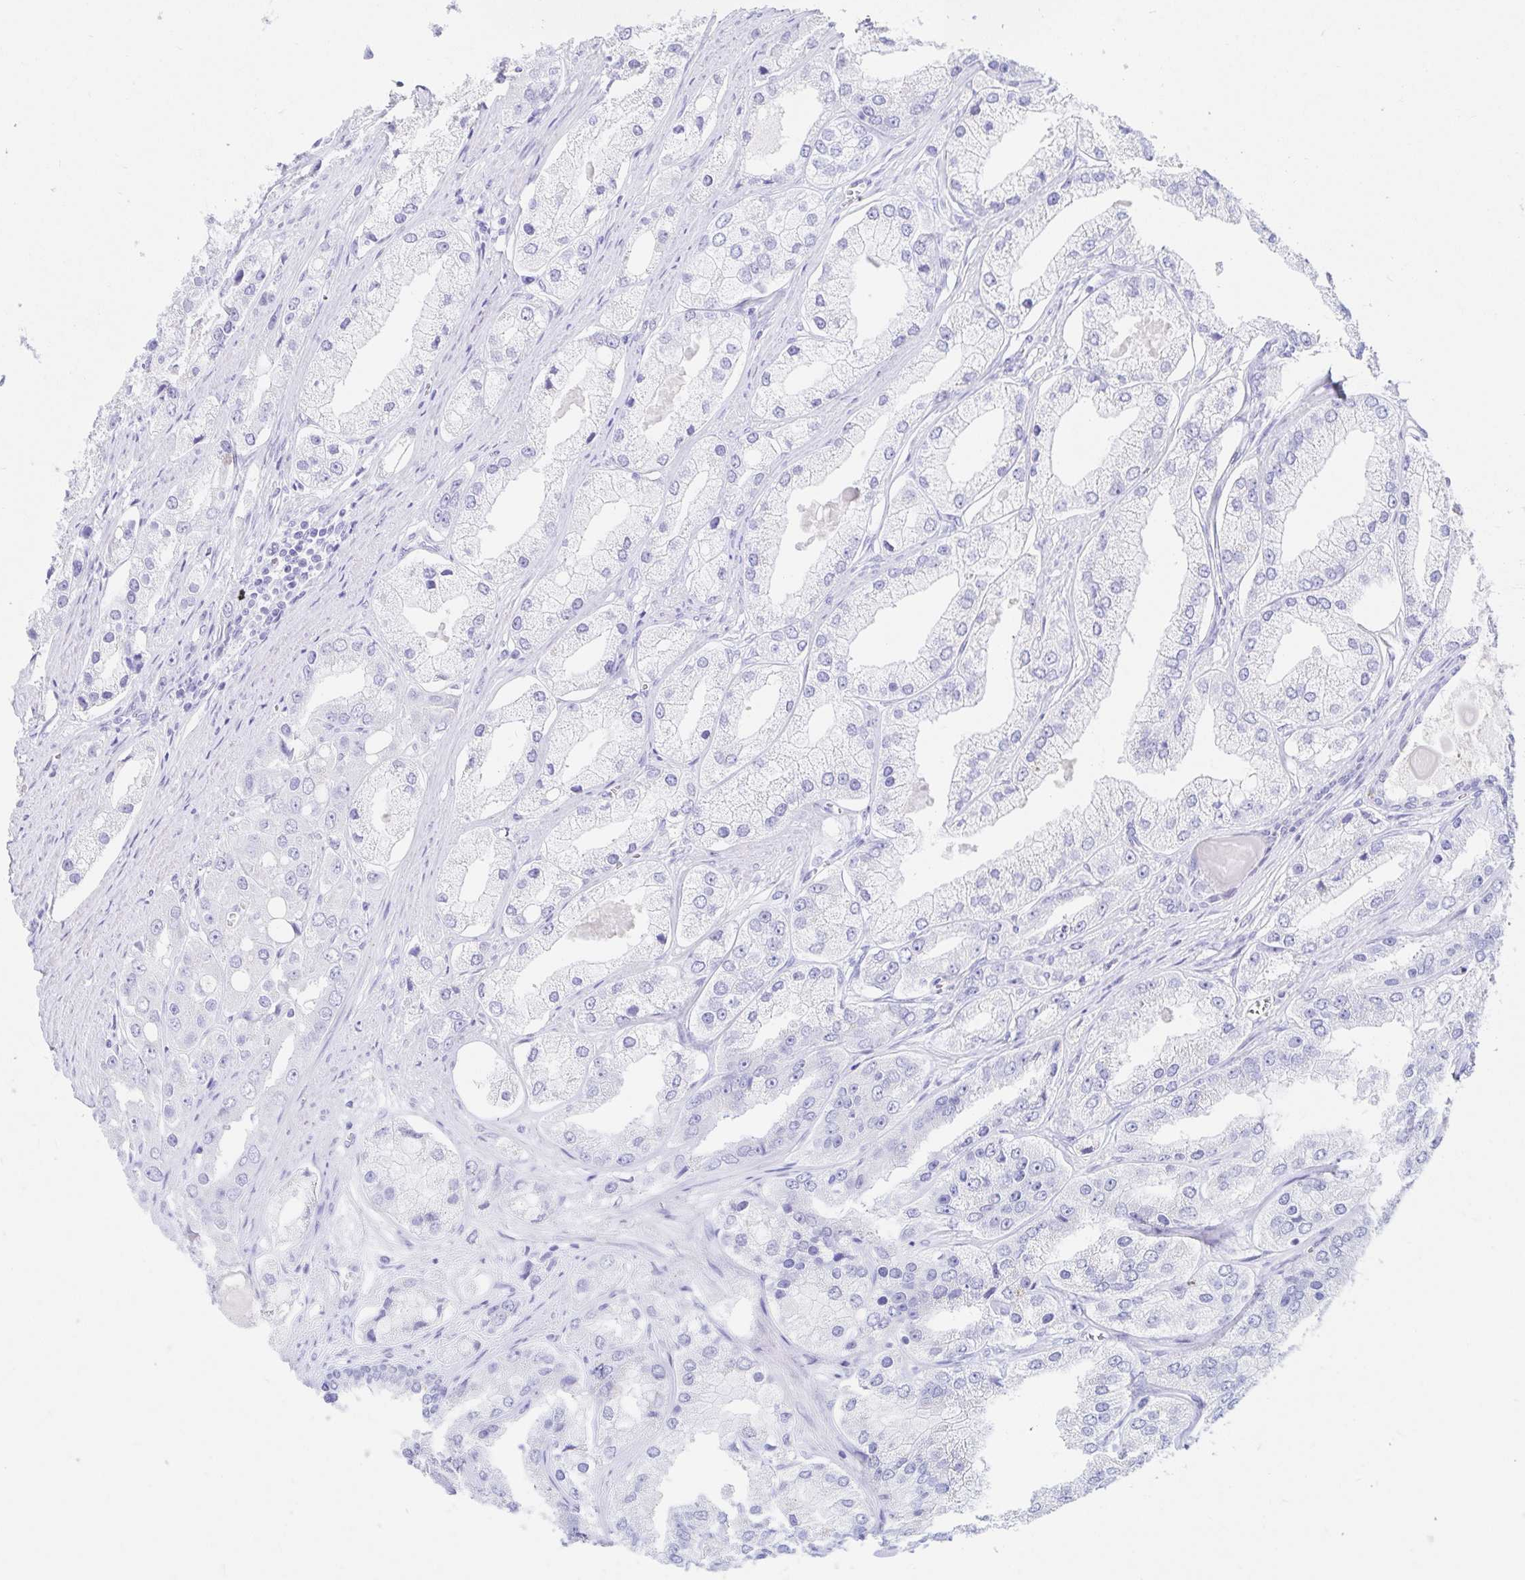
{"staining": {"intensity": "negative", "quantity": "none", "location": "none"}, "tissue": "prostate cancer", "cell_type": "Tumor cells", "image_type": "cancer", "snomed": [{"axis": "morphology", "description": "Adenocarcinoma, Low grade"}, {"axis": "topography", "description": "Prostate"}], "caption": "Immunohistochemical staining of adenocarcinoma (low-grade) (prostate) reveals no significant expression in tumor cells.", "gene": "OR6T1", "patient": {"sex": "male", "age": 69}}